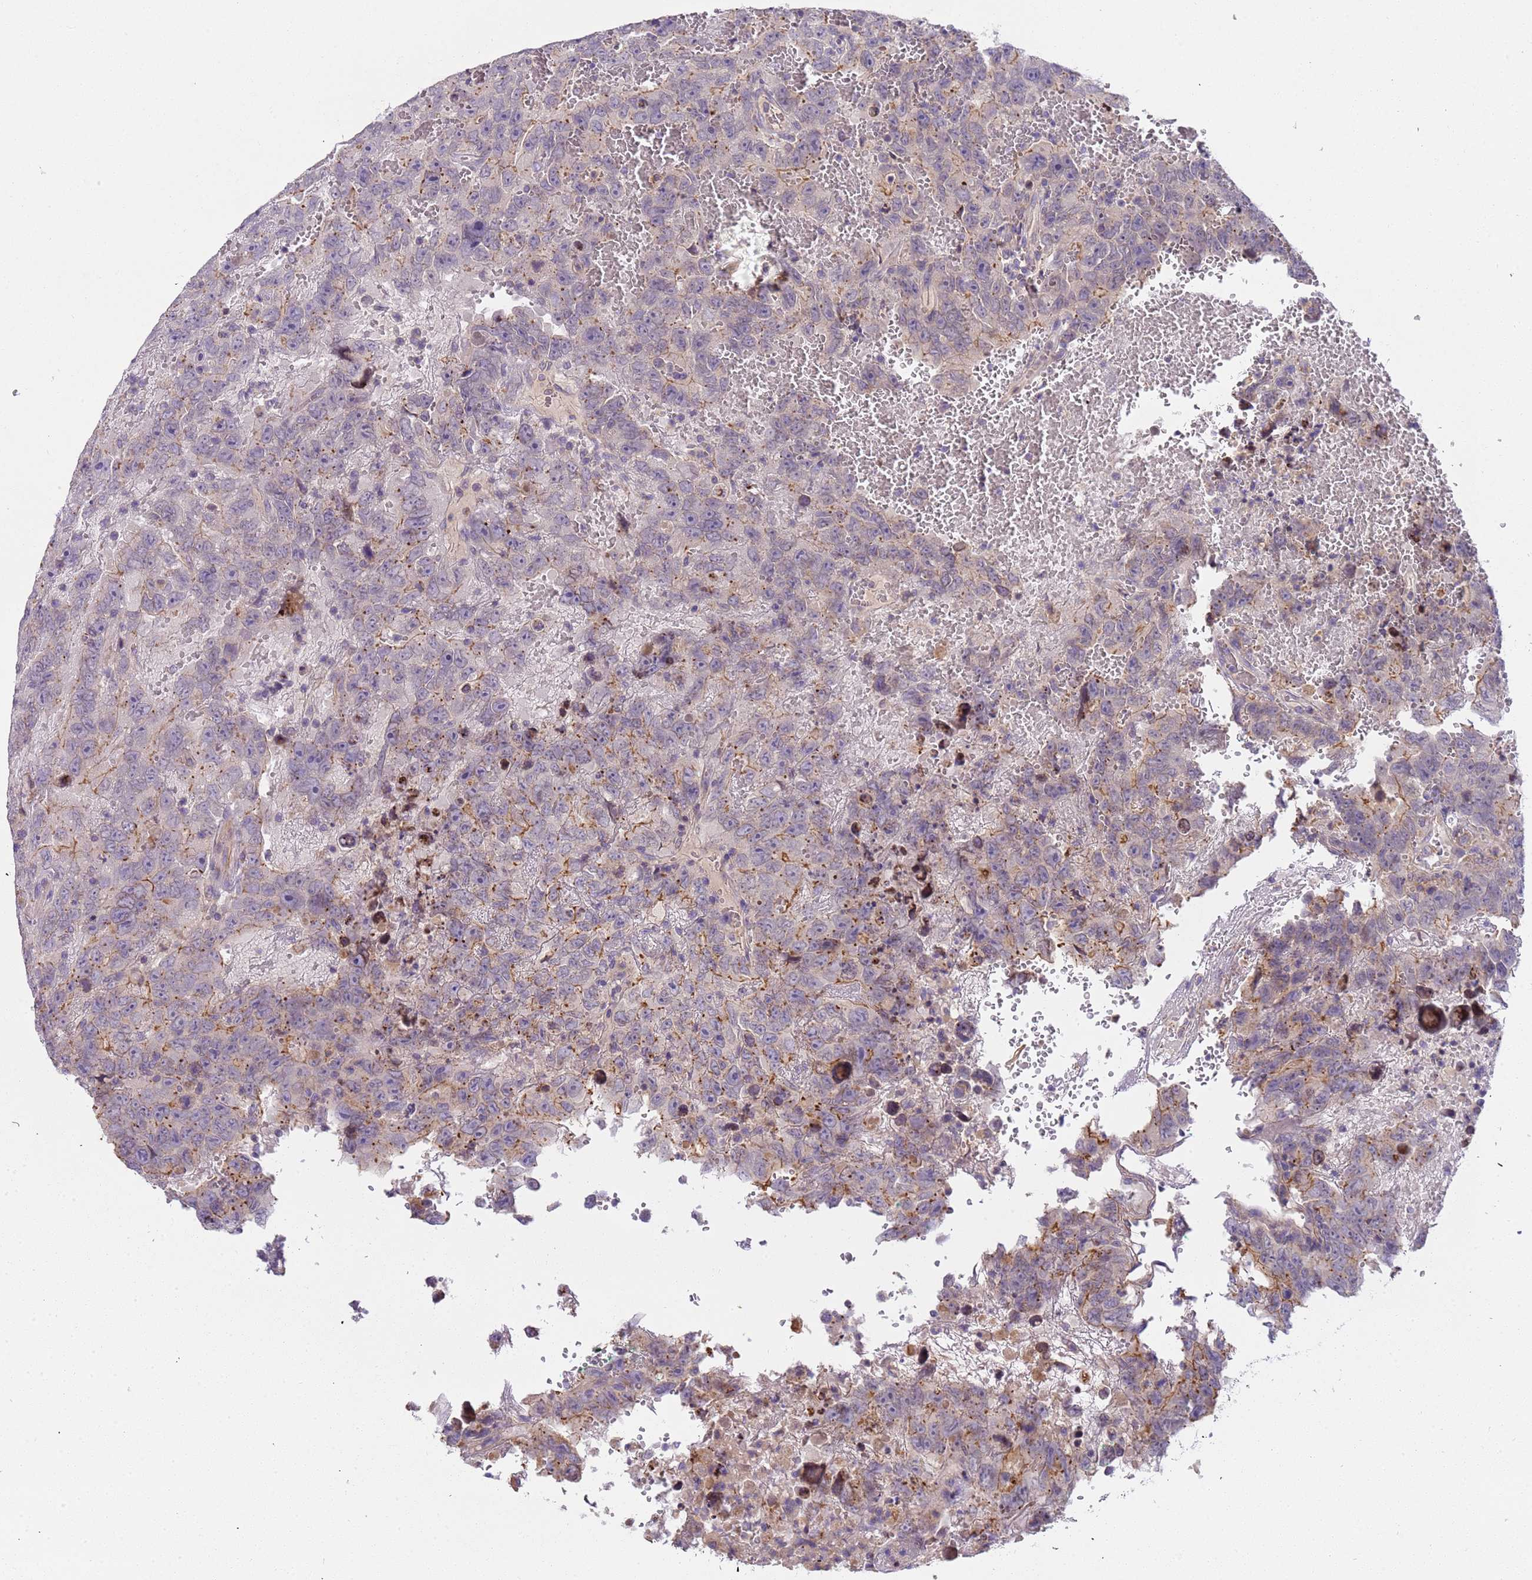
{"staining": {"intensity": "moderate", "quantity": "<25%", "location": "cytoplasmic/membranous"}, "tissue": "testis cancer", "cell_type": "Tumor cells", "image_type": "cancer", "snomed": [{"axis": "morphology", "description": "Carcinoma, Embryonal, NOS"}, {"axis": "topography", "description": "Testis"}], "caption": "Immunohistochemistry (IHC) of testis cancer demonstrates low levels of moderate cytoplasmic/membranous staining in approximately <25% of tumor cells.", "gene": "PLCXD3", "patient": {"sex": "male", "age": 45}}